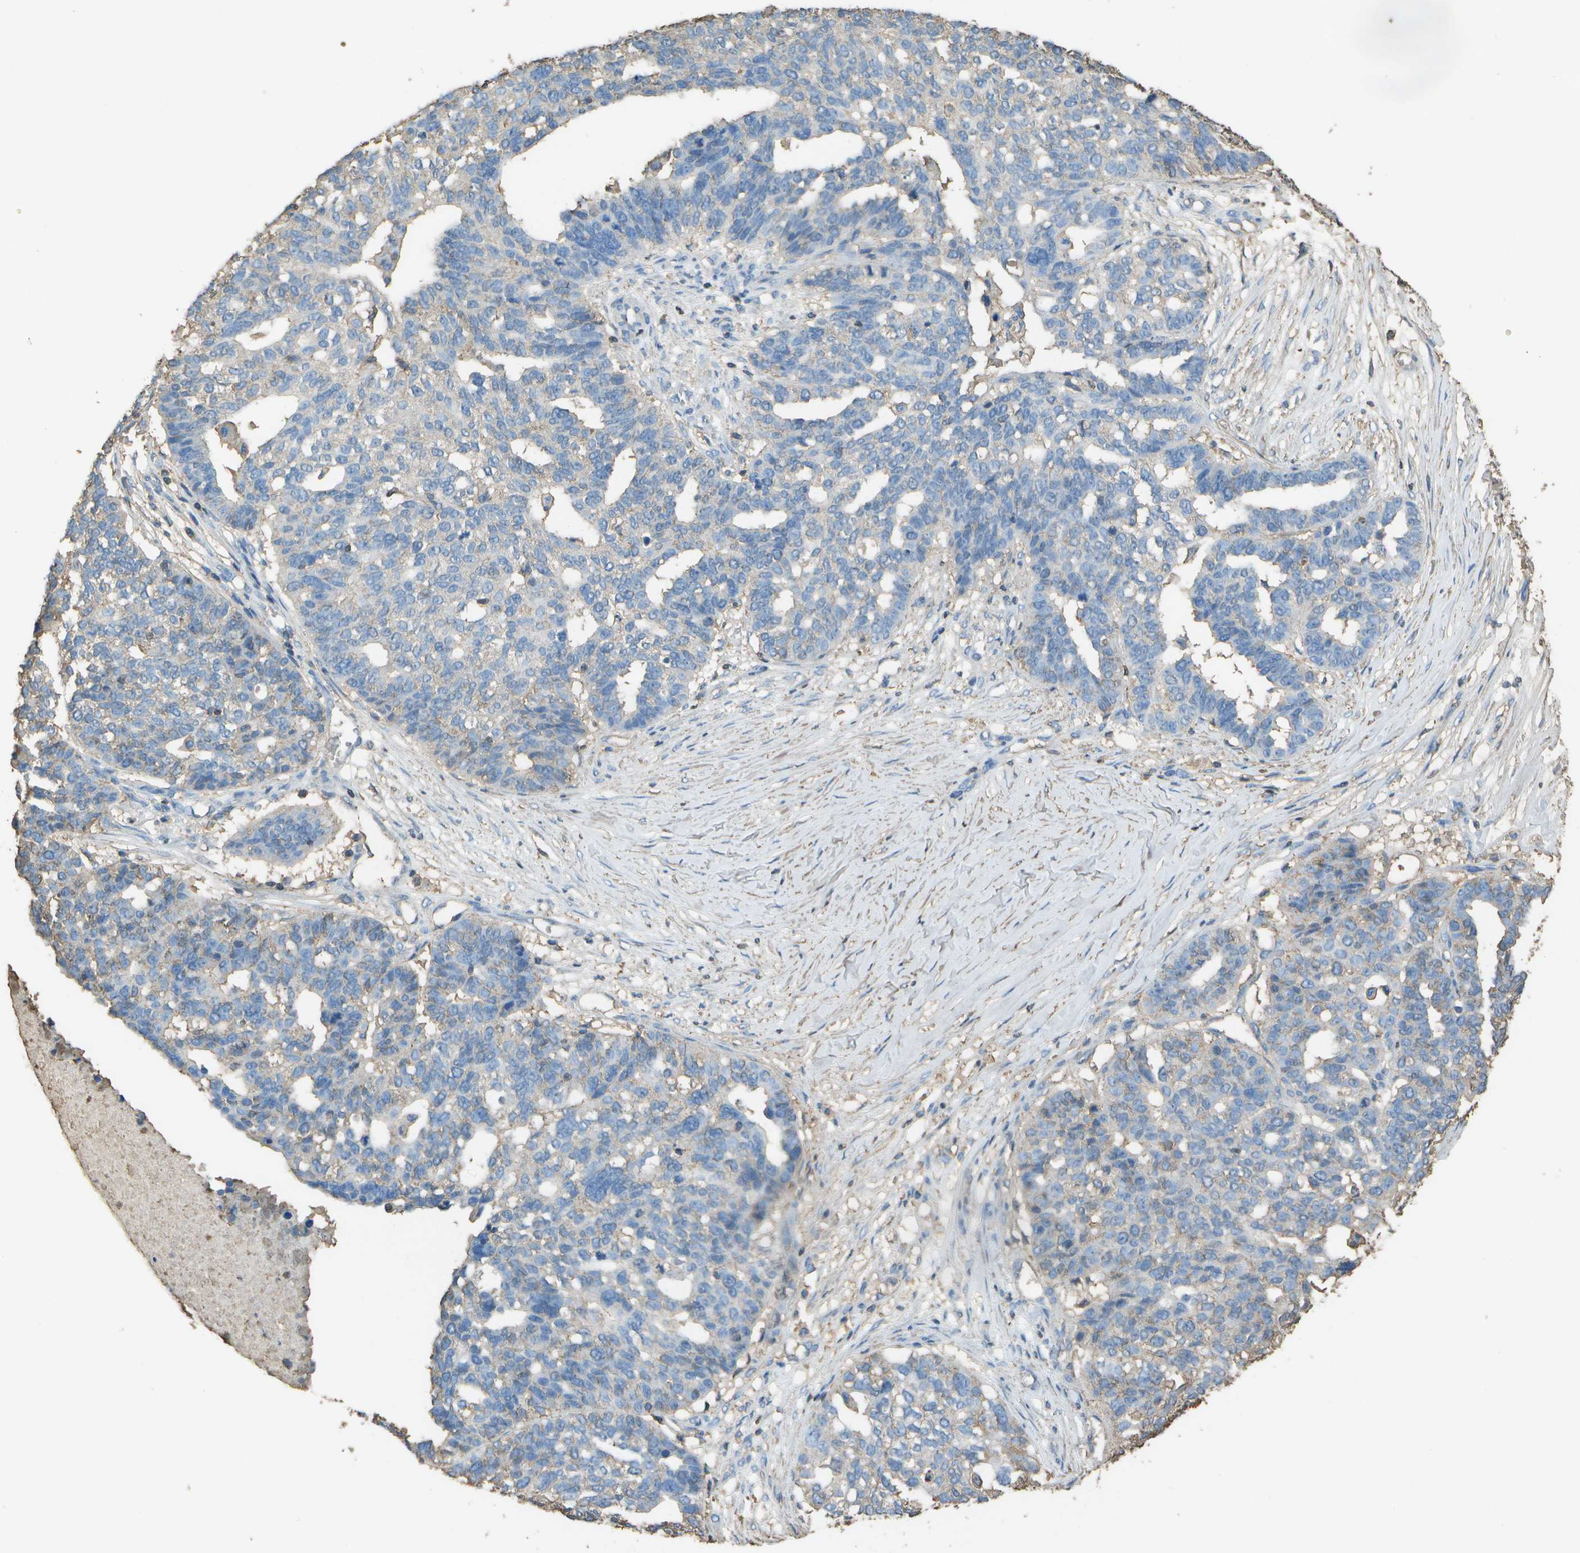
{"staining": {"intensity": "negative", "quantity": "none", "location": "none"}, "tissue": "ovarian cancer", "cell_type": "Tumor cells", "image_type": "cancer", "snomed": [{"axis": "morphology", "description": "Cystadenocarcinoma, serous, NOS"}, {"axis": "topography", "description": "Ovary"}], "caption": "Ovarian cancer (serous cystadenocarcinoma) was stained to show a protein in brown. There is no significant positivity in tumor cells.", "gene": "CYP4F11", "patient": {"sex": "female", "age": 59}}